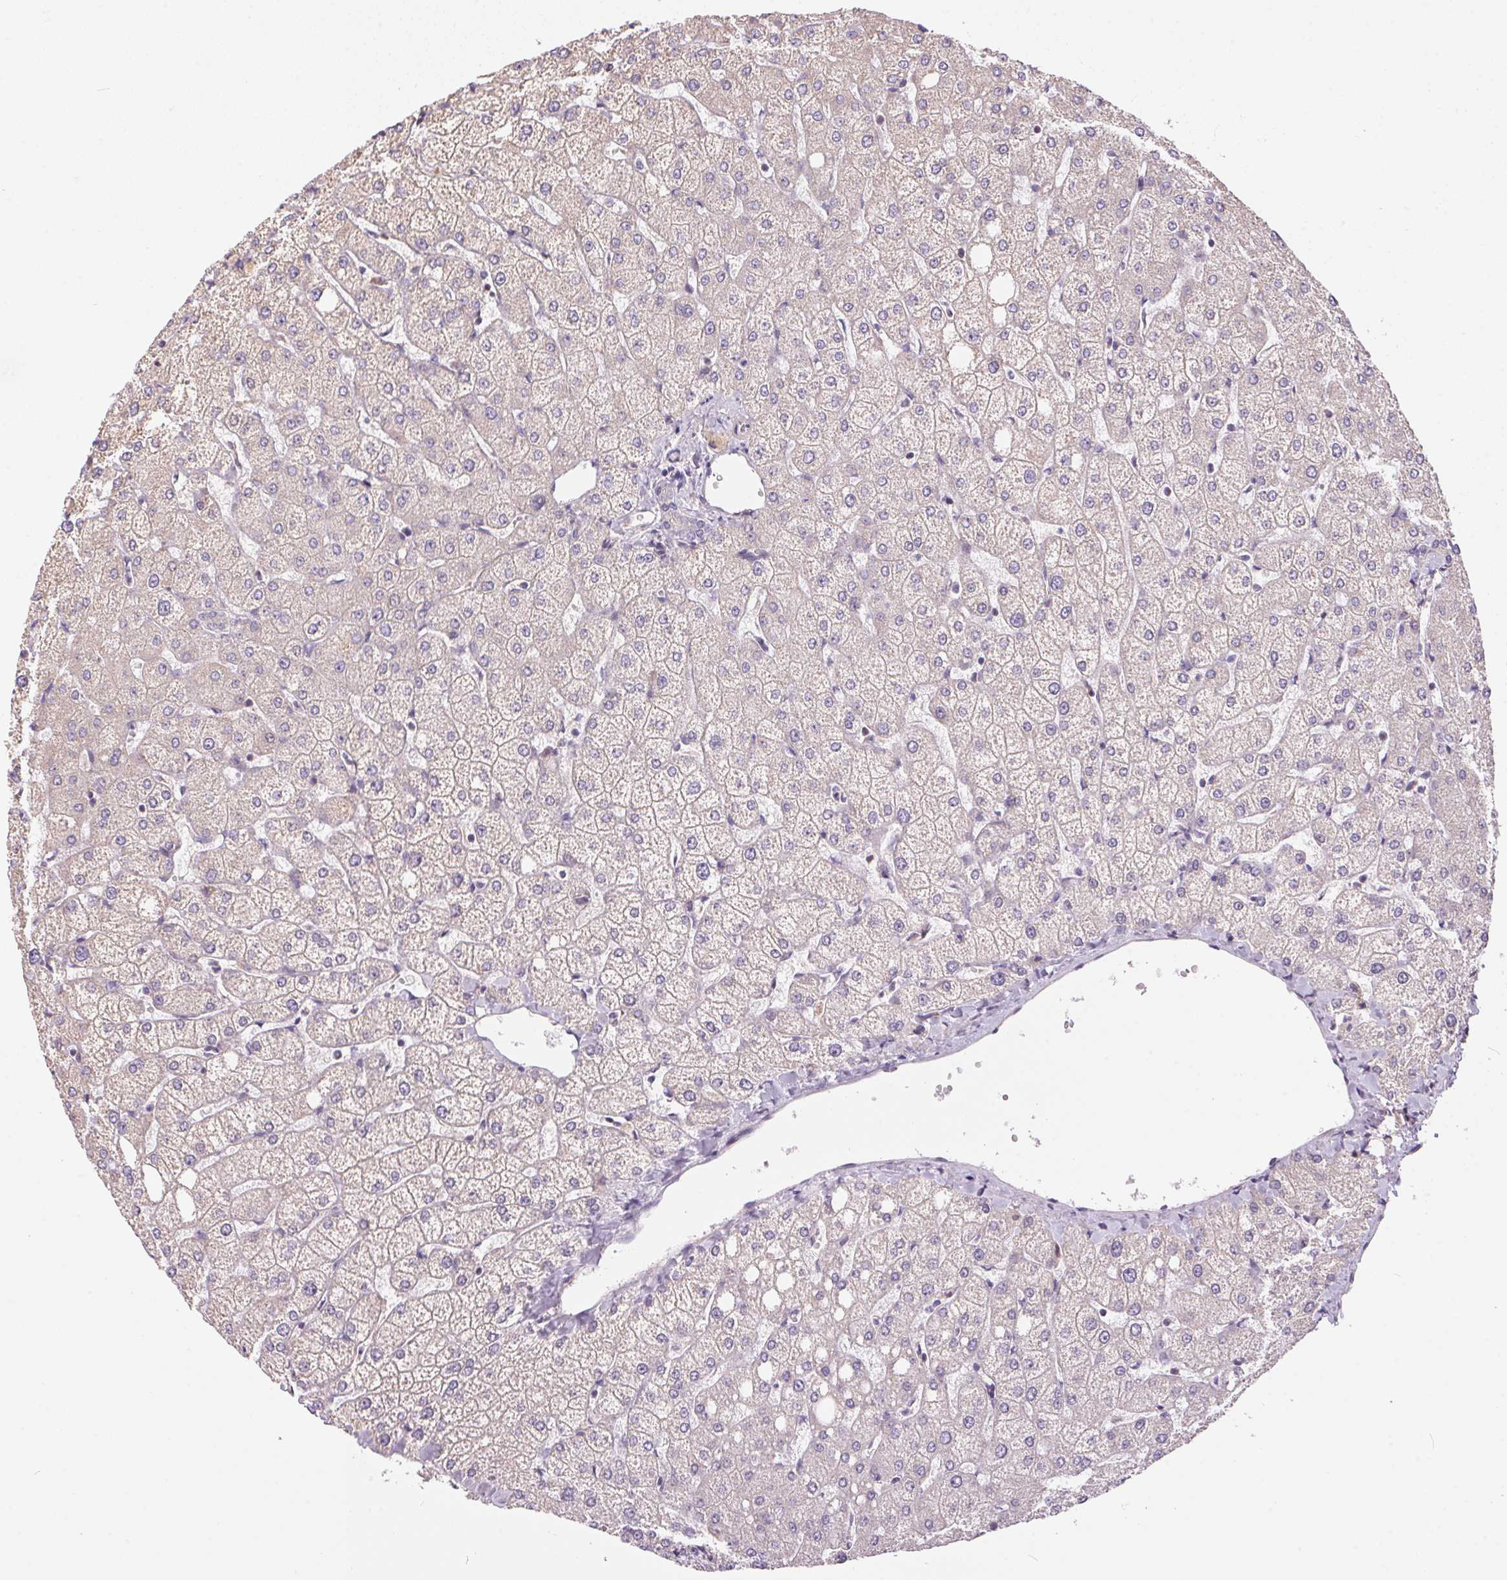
{"staining": {"intensity": "negative", "quantity": "none", "location": "none"}, "tissue": "liver", "cell_type": "Cholangiocytes", "image_type": "normal", "snomed": [{"axis": "morphology", "description": "Normal tissue, NOS"}, {"axis": "topography", "description": "Liver"}], "caption": "Immunohistochemistry (IHC) photomicrograph of normal human liver stained for a protein (brown), which shows no positivity in cholangiocytes.", "gene": "UNC13B", "patient": {"sex": "female", "age": 54}}